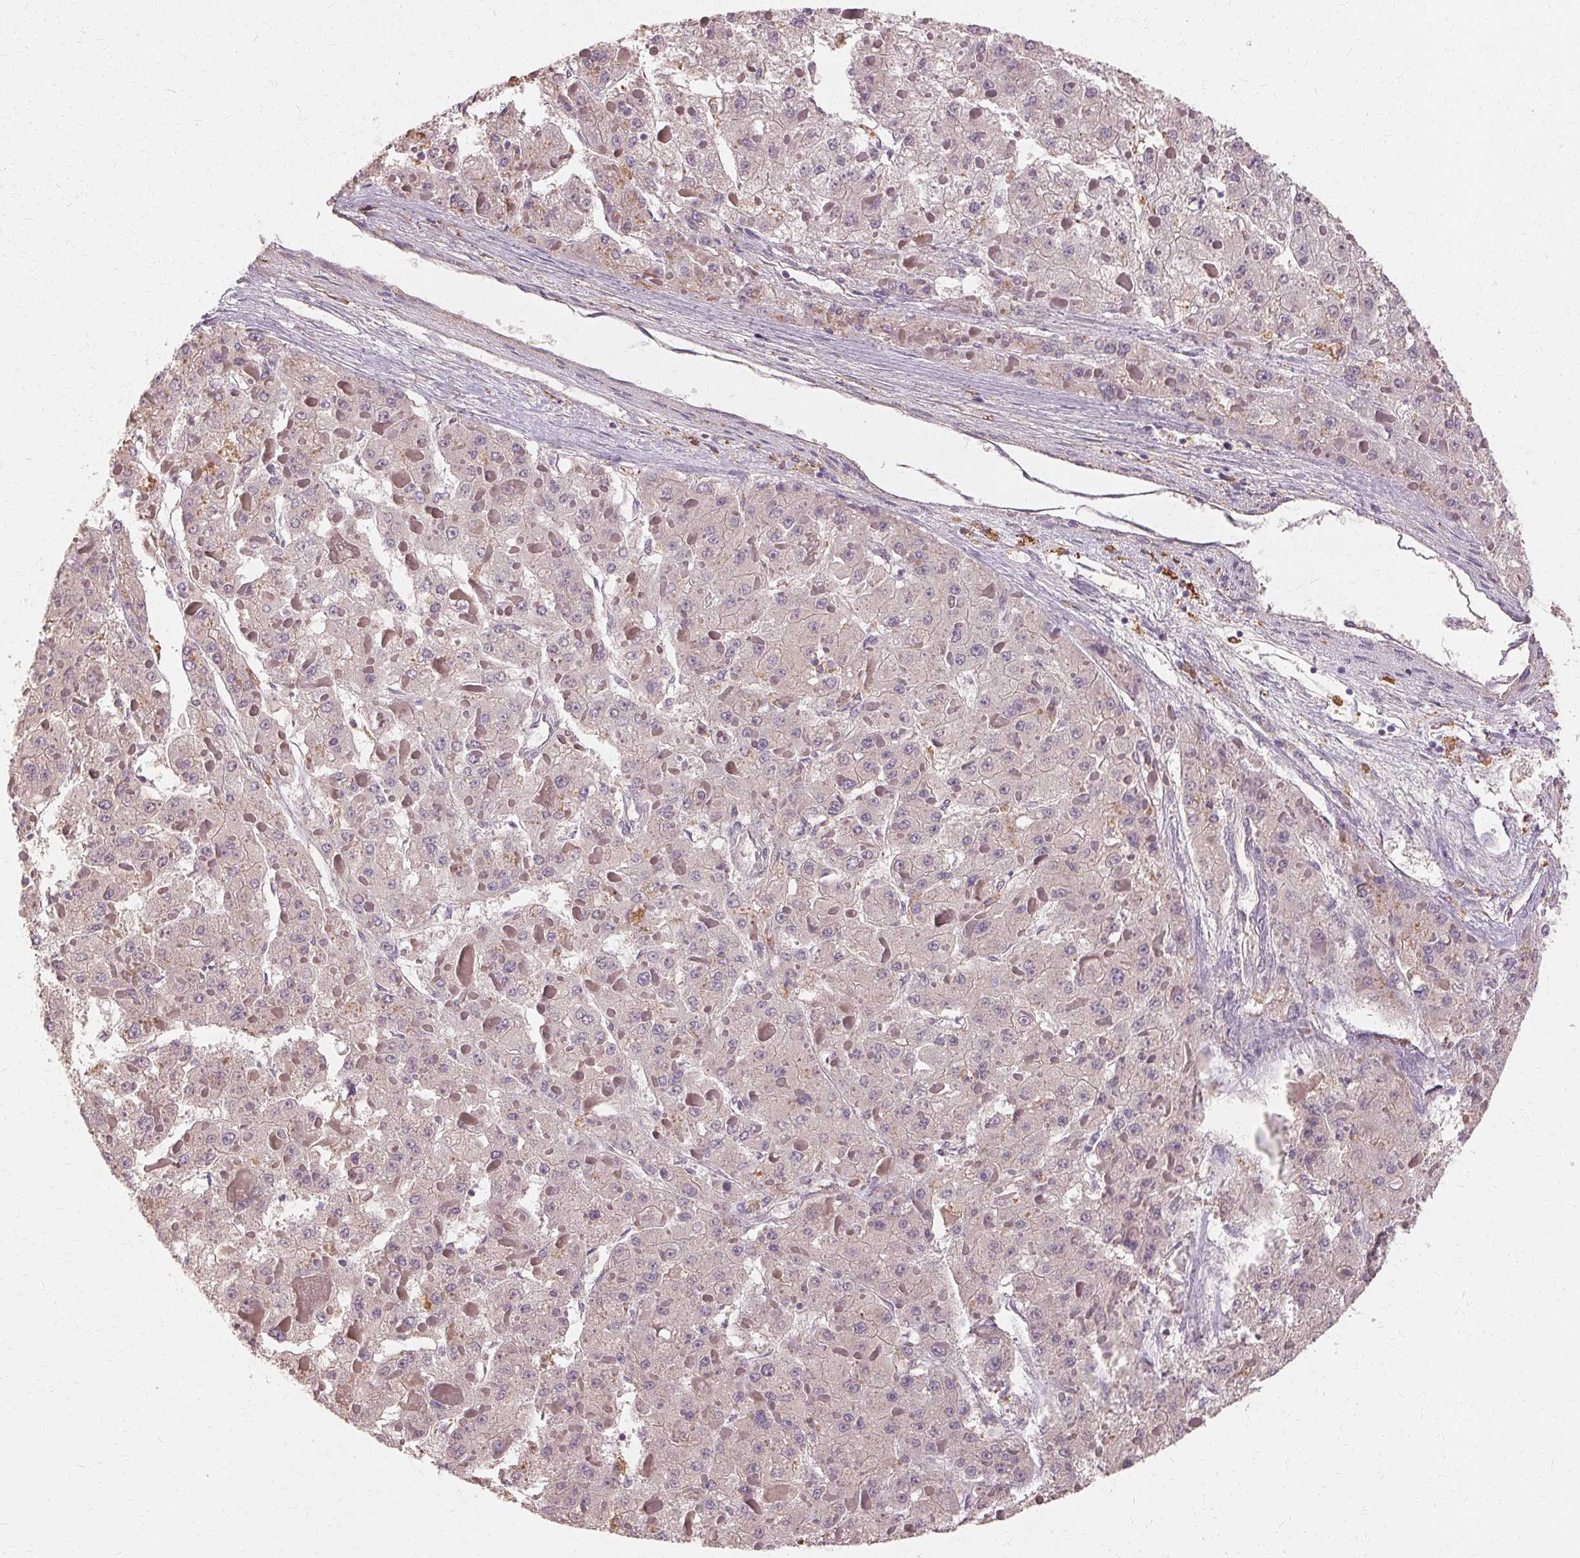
{"staining": {"intensity": "negative", "quantity": "none", "location": "none"}, "tissue": "liver cancer", "cell_type": "Tumor cells", "image_type": "cancer", "snomed": [{"axis": "morphology", "description": "Carcinoma, Hepatocellular, NOS"}, {"axis": "topography", "description": "Liver"}], "caption": "Tumor cells are negative for protein expression in human hepatocellular carcinoma (liver).", "gene": "IFNGR1", "patient": {"sex": "female", "age": 73}}